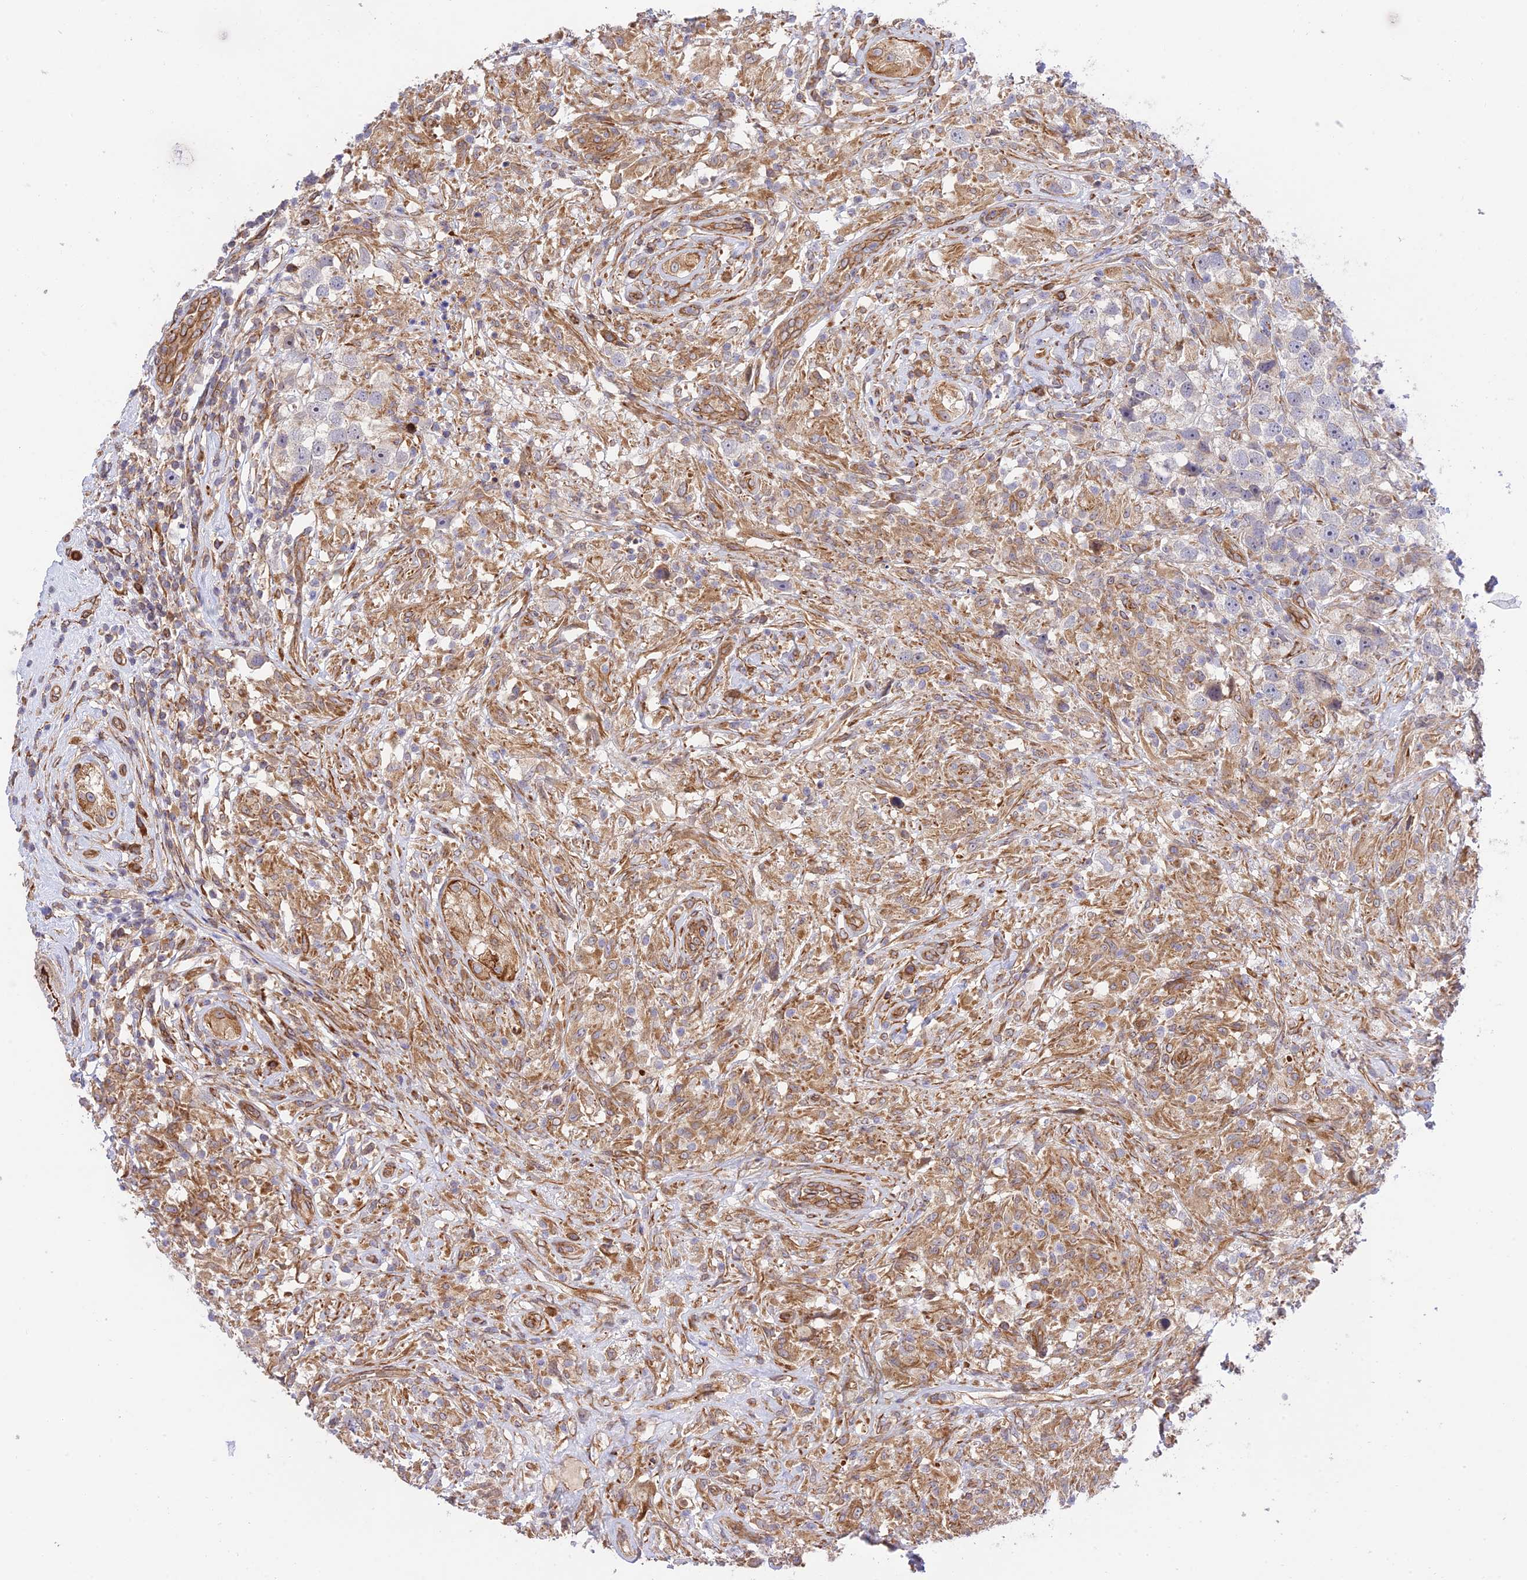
{"staining": {"intensity": "negative", "quantity": "none", "location": "none"}, "tissue": "testis cancer", "cell_type": "Tumor cells", "image_type": "cancer", "snomed": [{"axis": "morphology", "description": "Seminoma, NOS"}, {"axis": "topography", "description": "Testis"}], "caption": "Tumor cells show no significant staining in testis cancer.", "gene": "EXOC3L4", "patient": {"sex": "male", "age": 49}}